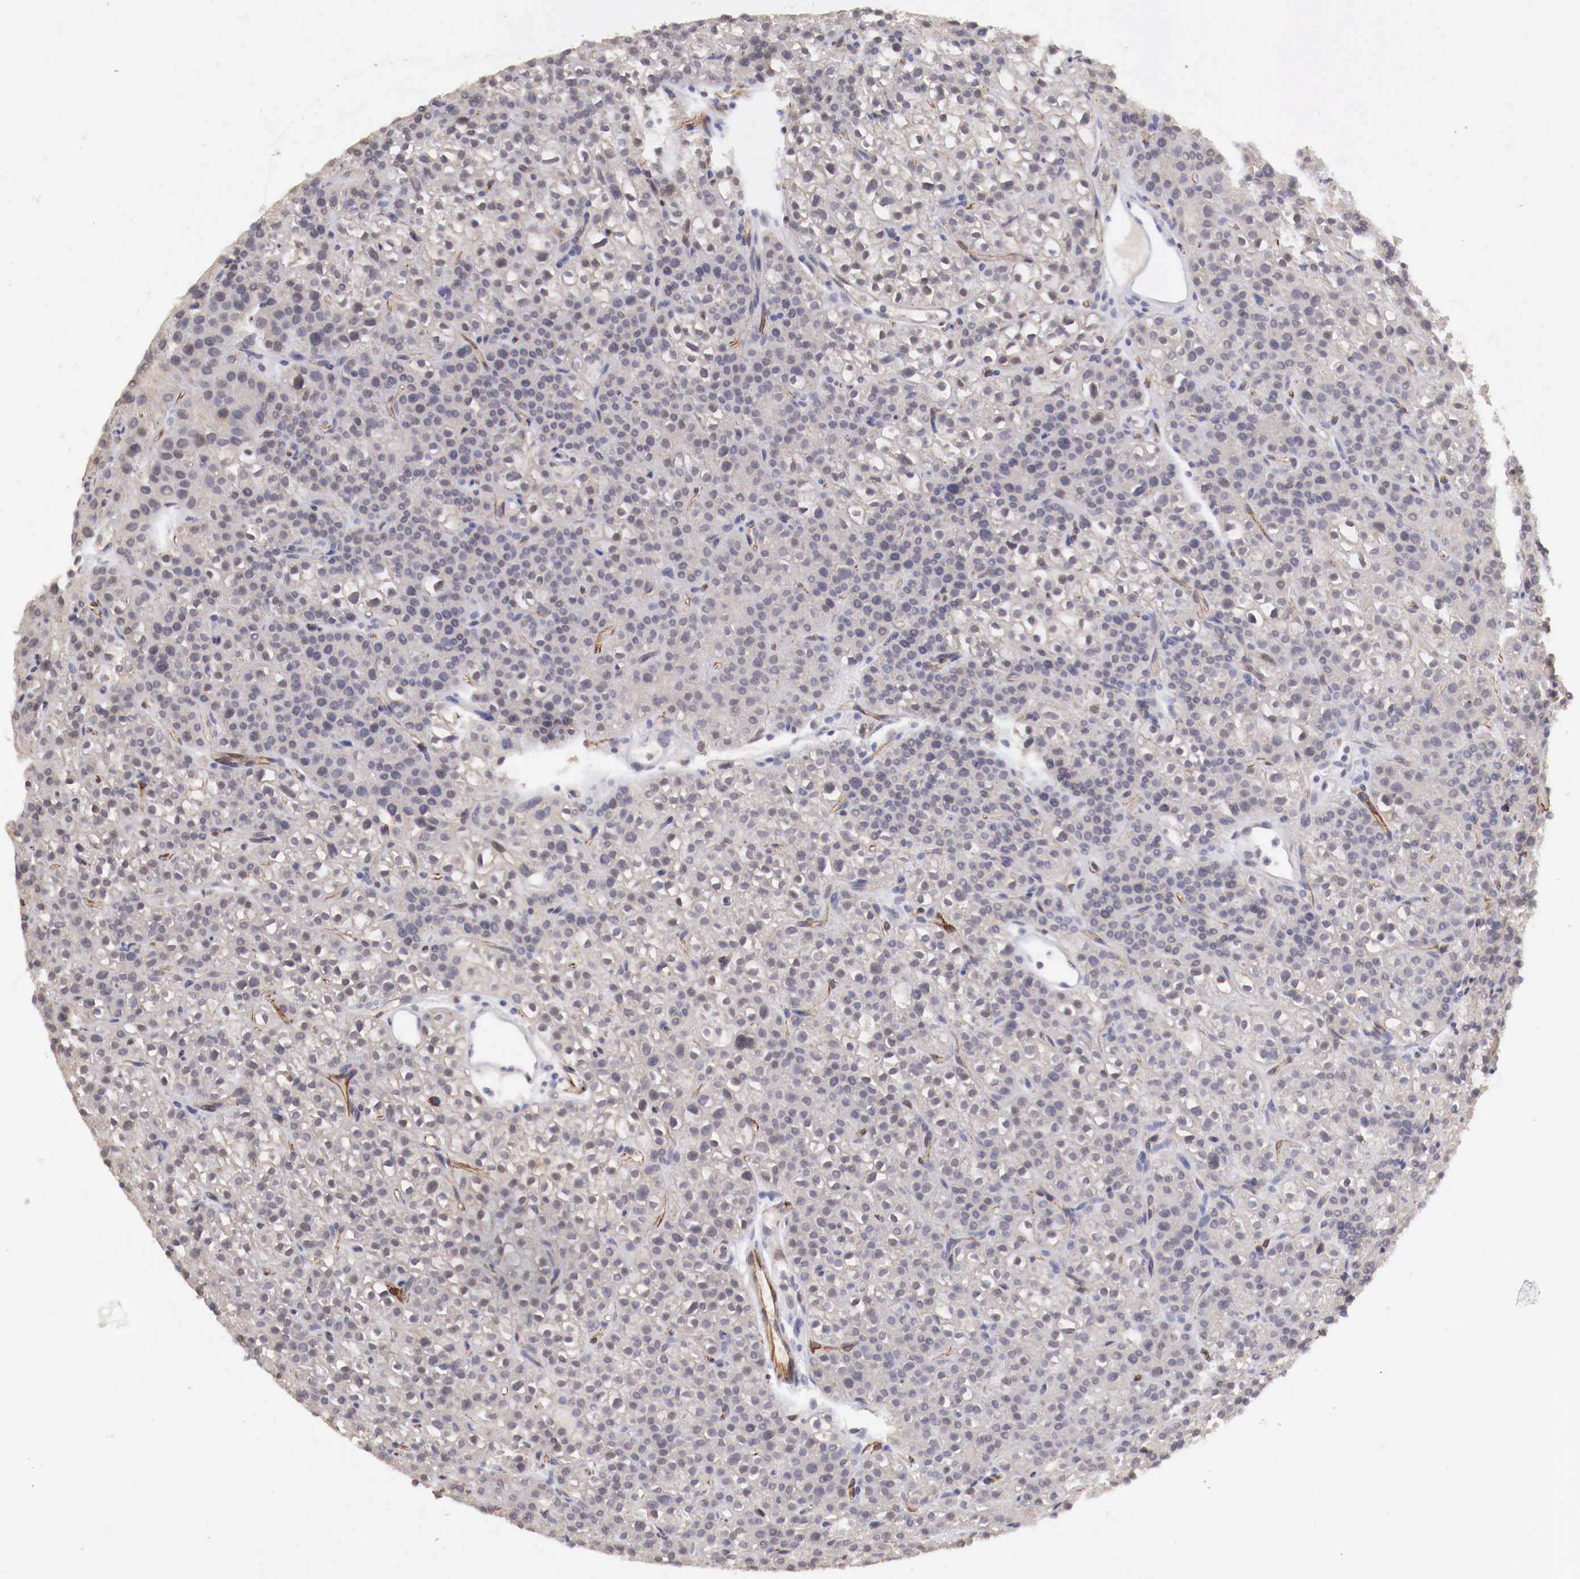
{"staining": {"intensity": "negative", "quantity": "none", "location": "none"}, "tissue": "parathyroid gland", "cell_type": "Glandular cells", "image_type": "normal", "snomed": [{"axis": "morphology", "description": "Normal tissue, NOS"}, {"axis": "topography", "description": "Parathyroid gland"}], "caption": "Immunohistochemical staining of normal parathyroid gland displays no significant positivity in glandular cells. The staining was performed using DAB (3,3'-diaminobenzidine) to visualize the protein expression in brown, while the nuclei were stained in blue with hematoxylin (Magnification: 20x).", "gene": "WT1", "patient": {"sex": "male", "age": 71}}